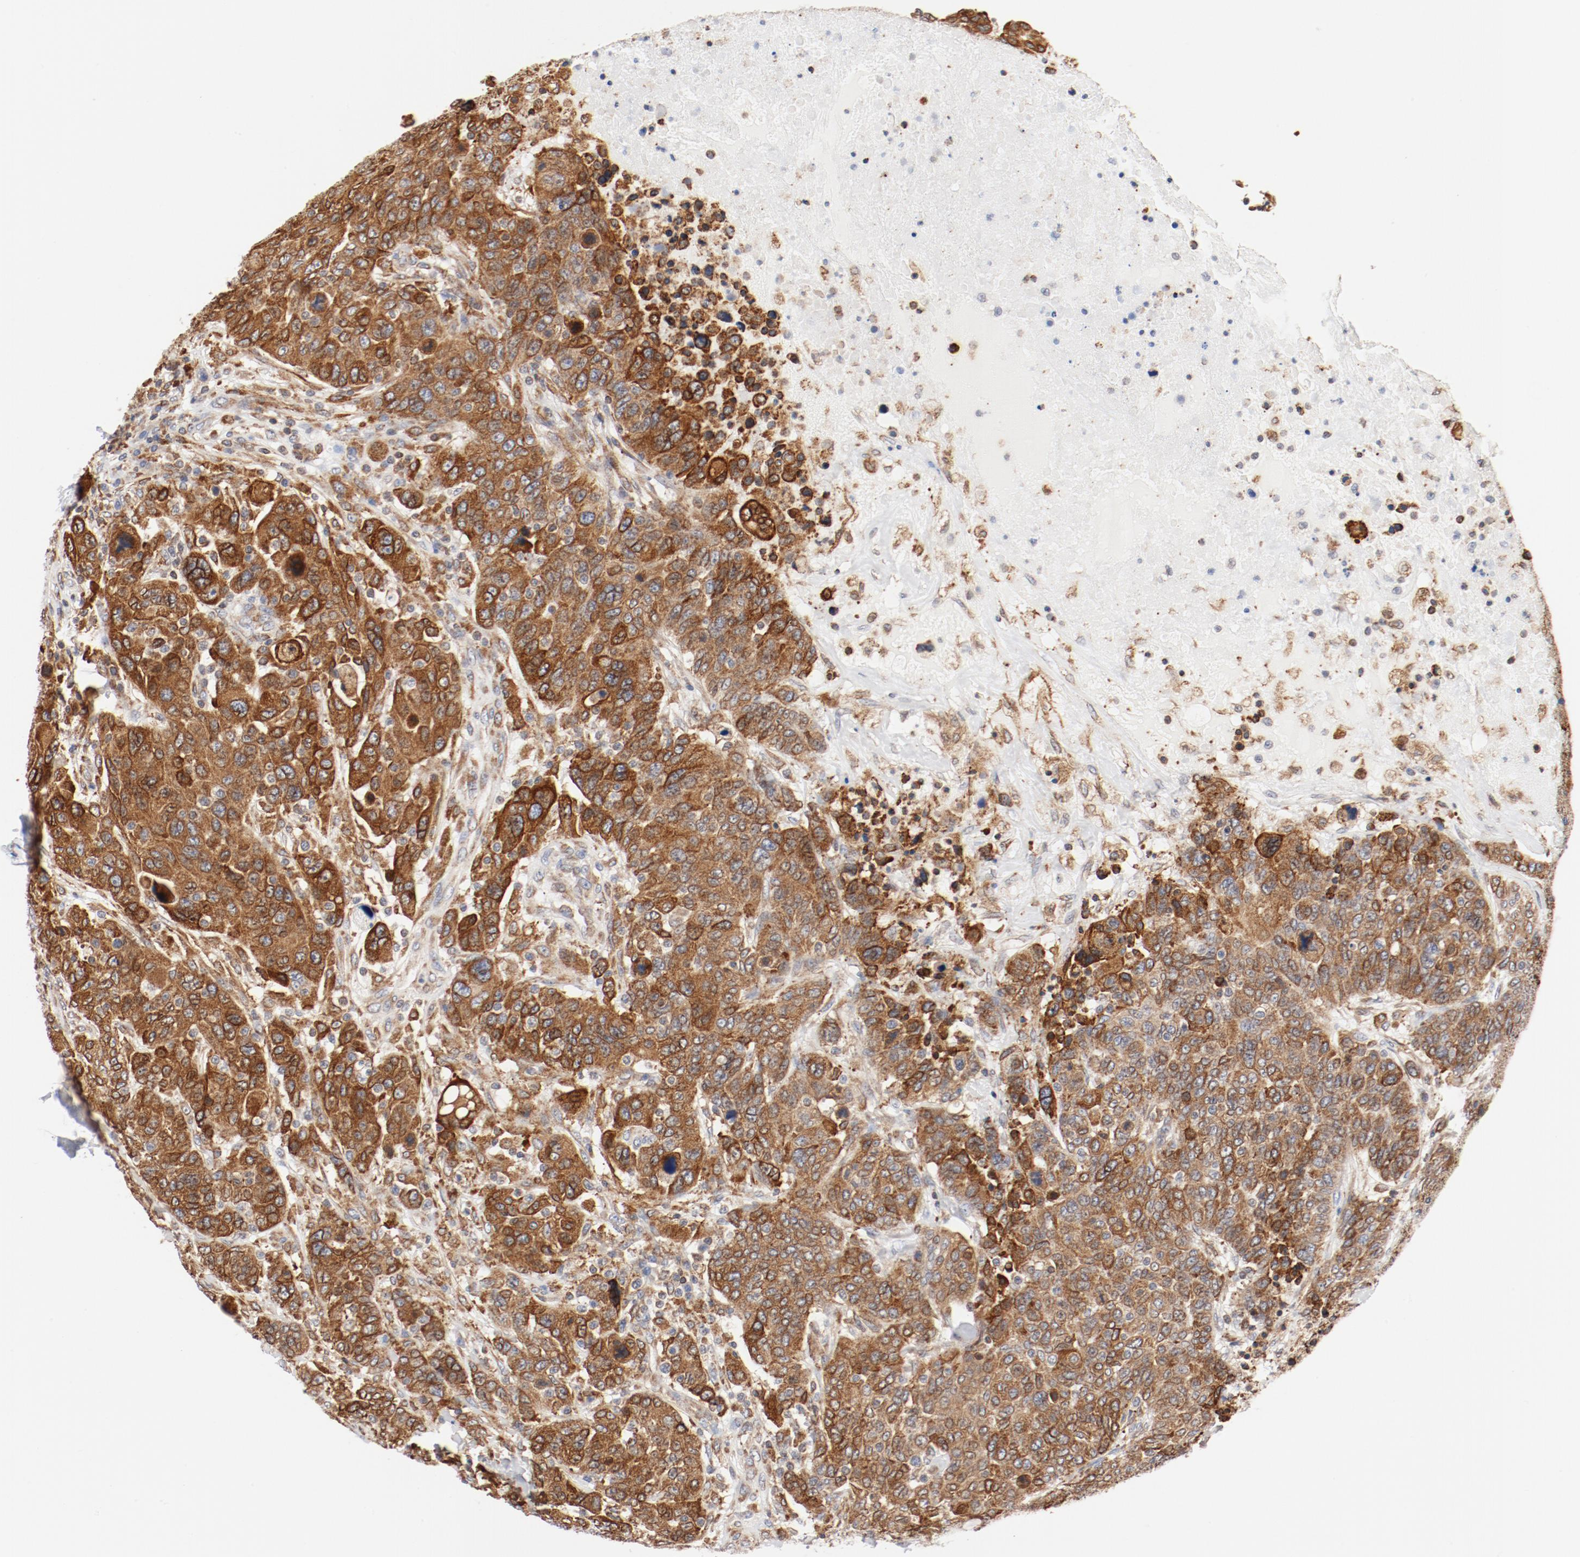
{"staining": {"intensity": "strong", "quantity": ">75%", "location": "cytoplasmic/membranous"}, "tissue": "breast cancer", "cell_type": "Tumor cells", "image_type": "cancer", "snomed": [{"axis": "morphology", "description": "Duct carcinoma"}, {"axis": "topography", "description": "Breast"}], "caption": "Immunohistochemistry photomicrograph of human infiltrating ductal carcinoma (breast) stained for a protein (brown), which exhibits high levels of strong cytoplasmic/membranous expression in approximately >75% of tumor cells.", "gene": "PDPK1", "patient": {"sex": "female", "age": 37}}